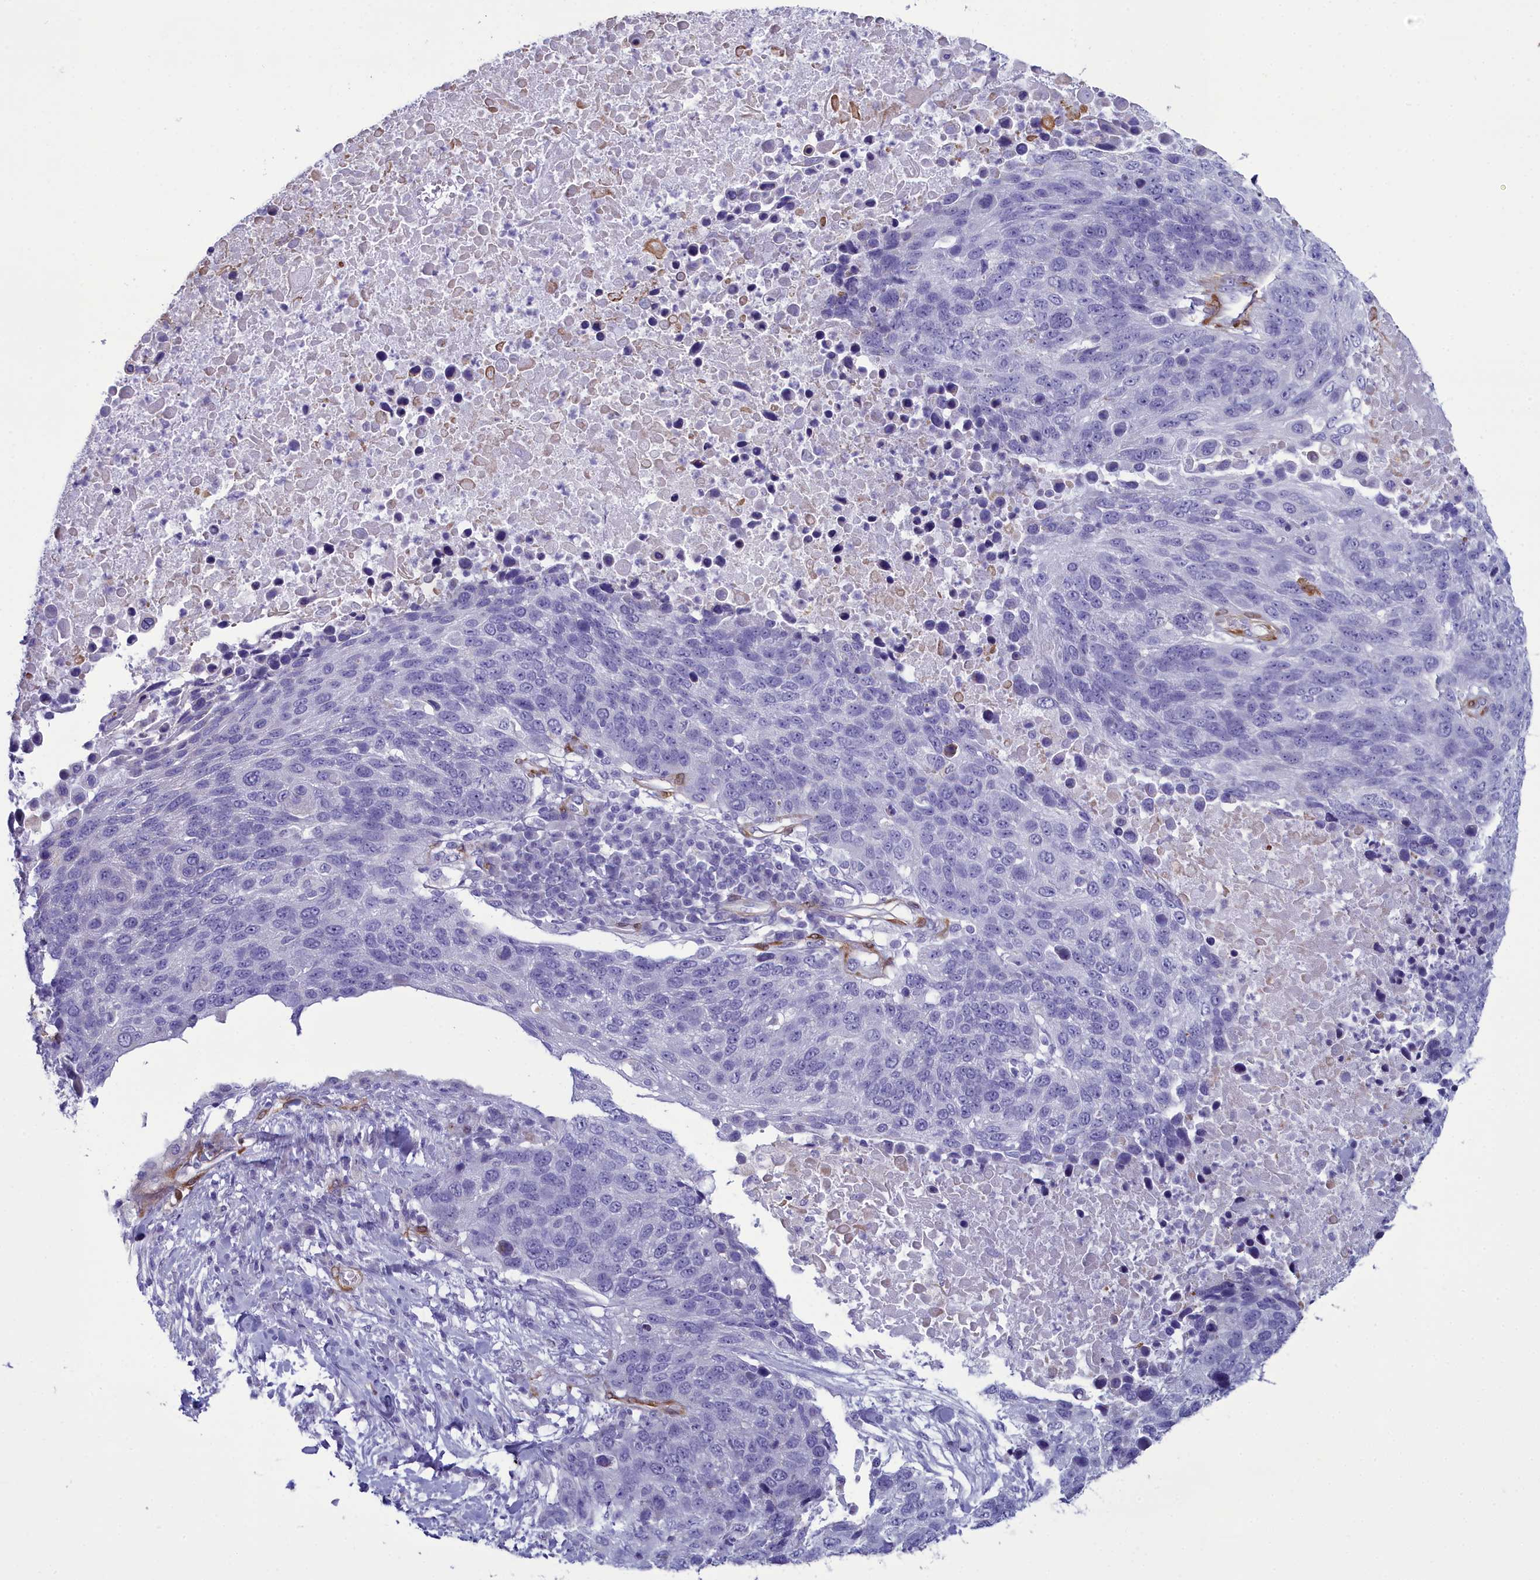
{"staining": {"intensity": "negative", "quantity": "none", "location": "none"}, "tissue": "lung cancer", "cell_type": "Tumor cells", "image_type": "cancer", "snomed": [{"axis": "morphology", "description": "Normal tissue, NOS"}, {"axis": "morphology", "description": "Squamous cell carcinoma, NOS"}, {"axis": "topography", "description": "Lymph node"}, {"axis": "topography", "description": "Lung"}], "caption": "The micrograph exhibits no significant positivity in tumor cells of lung squamous cell carcinoma. (DAB (3,3'-diaminobenzidine) immunohistochemistry (IHC) visualized using brightfield microscopy, high magnification).", "gene": "PPP1R14A", "patient": {"sex": "male", "age": 66}}